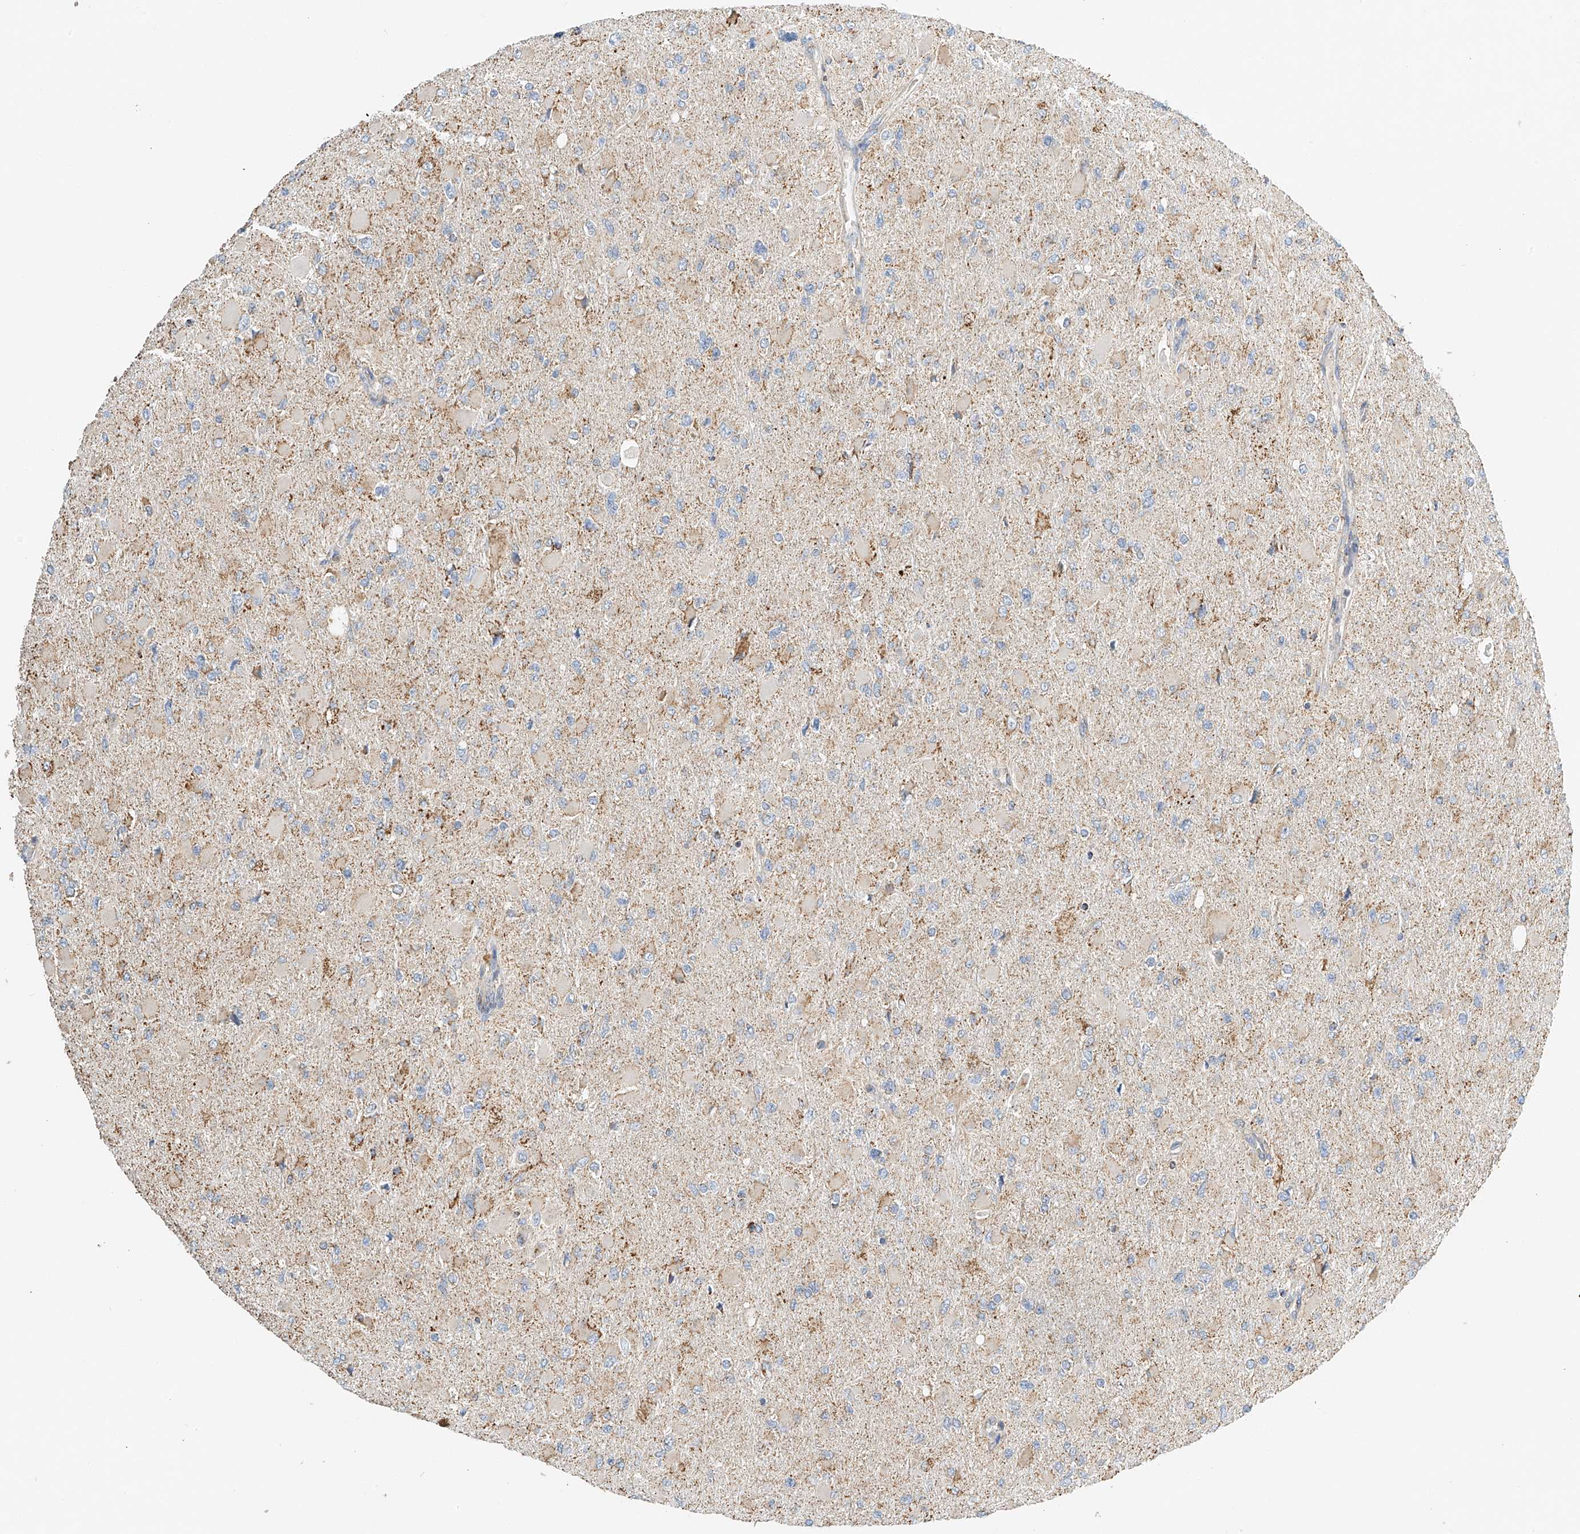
{"staining": {"intensity": "negative", "quantity": "none", "location": "none"}, "tissue": "glioma", "cell_type": "Tumor cells", "image_type": "cancer", "snomed": [{"axis": "morphology", "description": "Glioma, malignant, High grade"}, {"axis": "topography", "description": "Cerebral cortex"}], "caption": "Image shows no significant protein staining in tumor cells of malignant glioma (high-grade).", "gene": "YIPF7", "patient": {"sex": "female", "age": 36}}